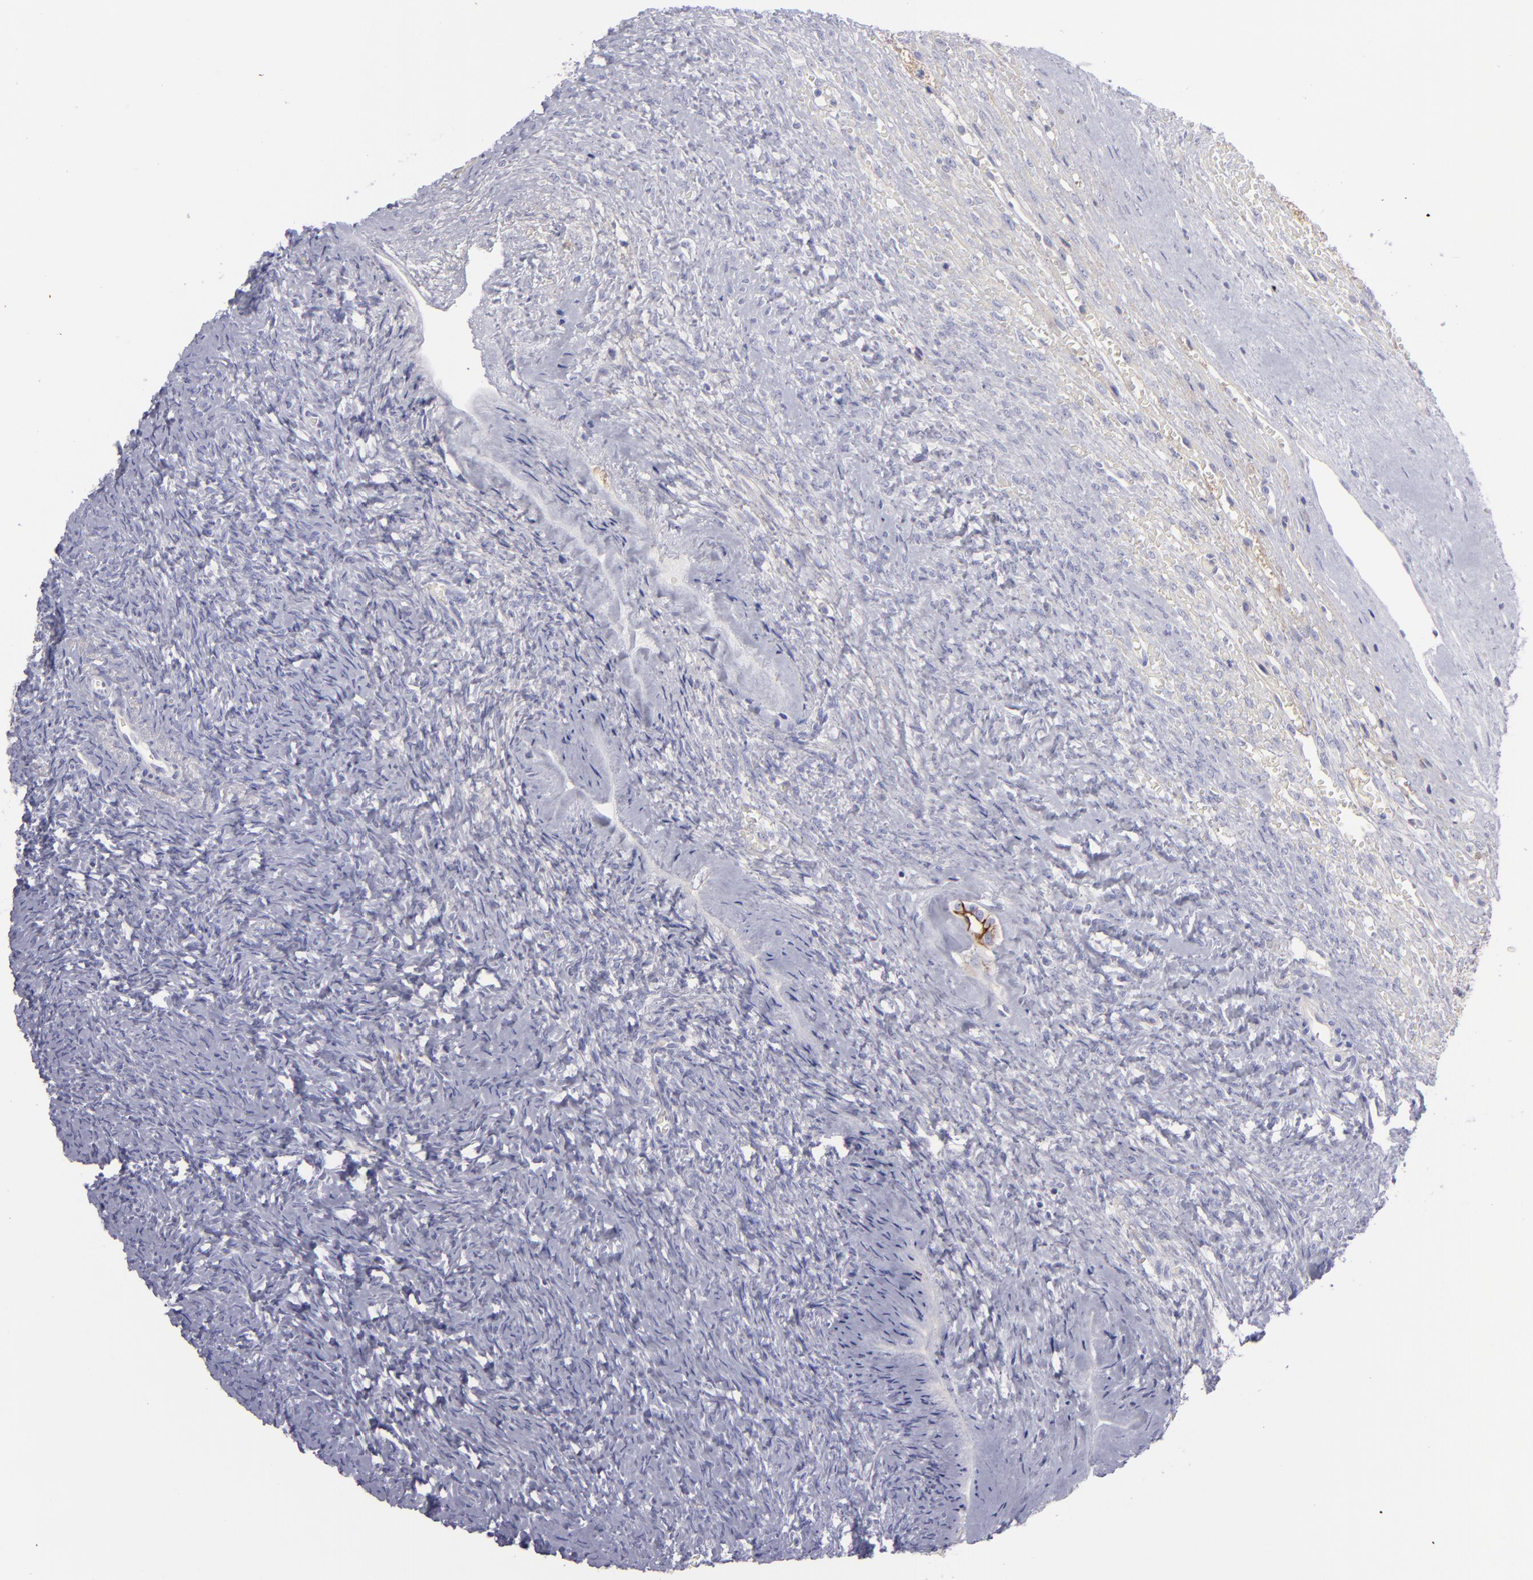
{"staining": {"intensity": "negative", "quantity": "none", "location": "none"}, "tissue": "ovary", "cell_type": "Ovarian stroma cells", "image_type": "normal", "snomed": [{"axis": "morphology", "description": "Normal tissue, NOS"}, {"axis": "topography", "description": "Ovary"}], "caption": "Immunohistochemistry (IHC) of benign human ovary demonstrates no positivity in ovarian stroma cells.", "gene": "BSG", "patient": {"sex": "female", "age": 56}}